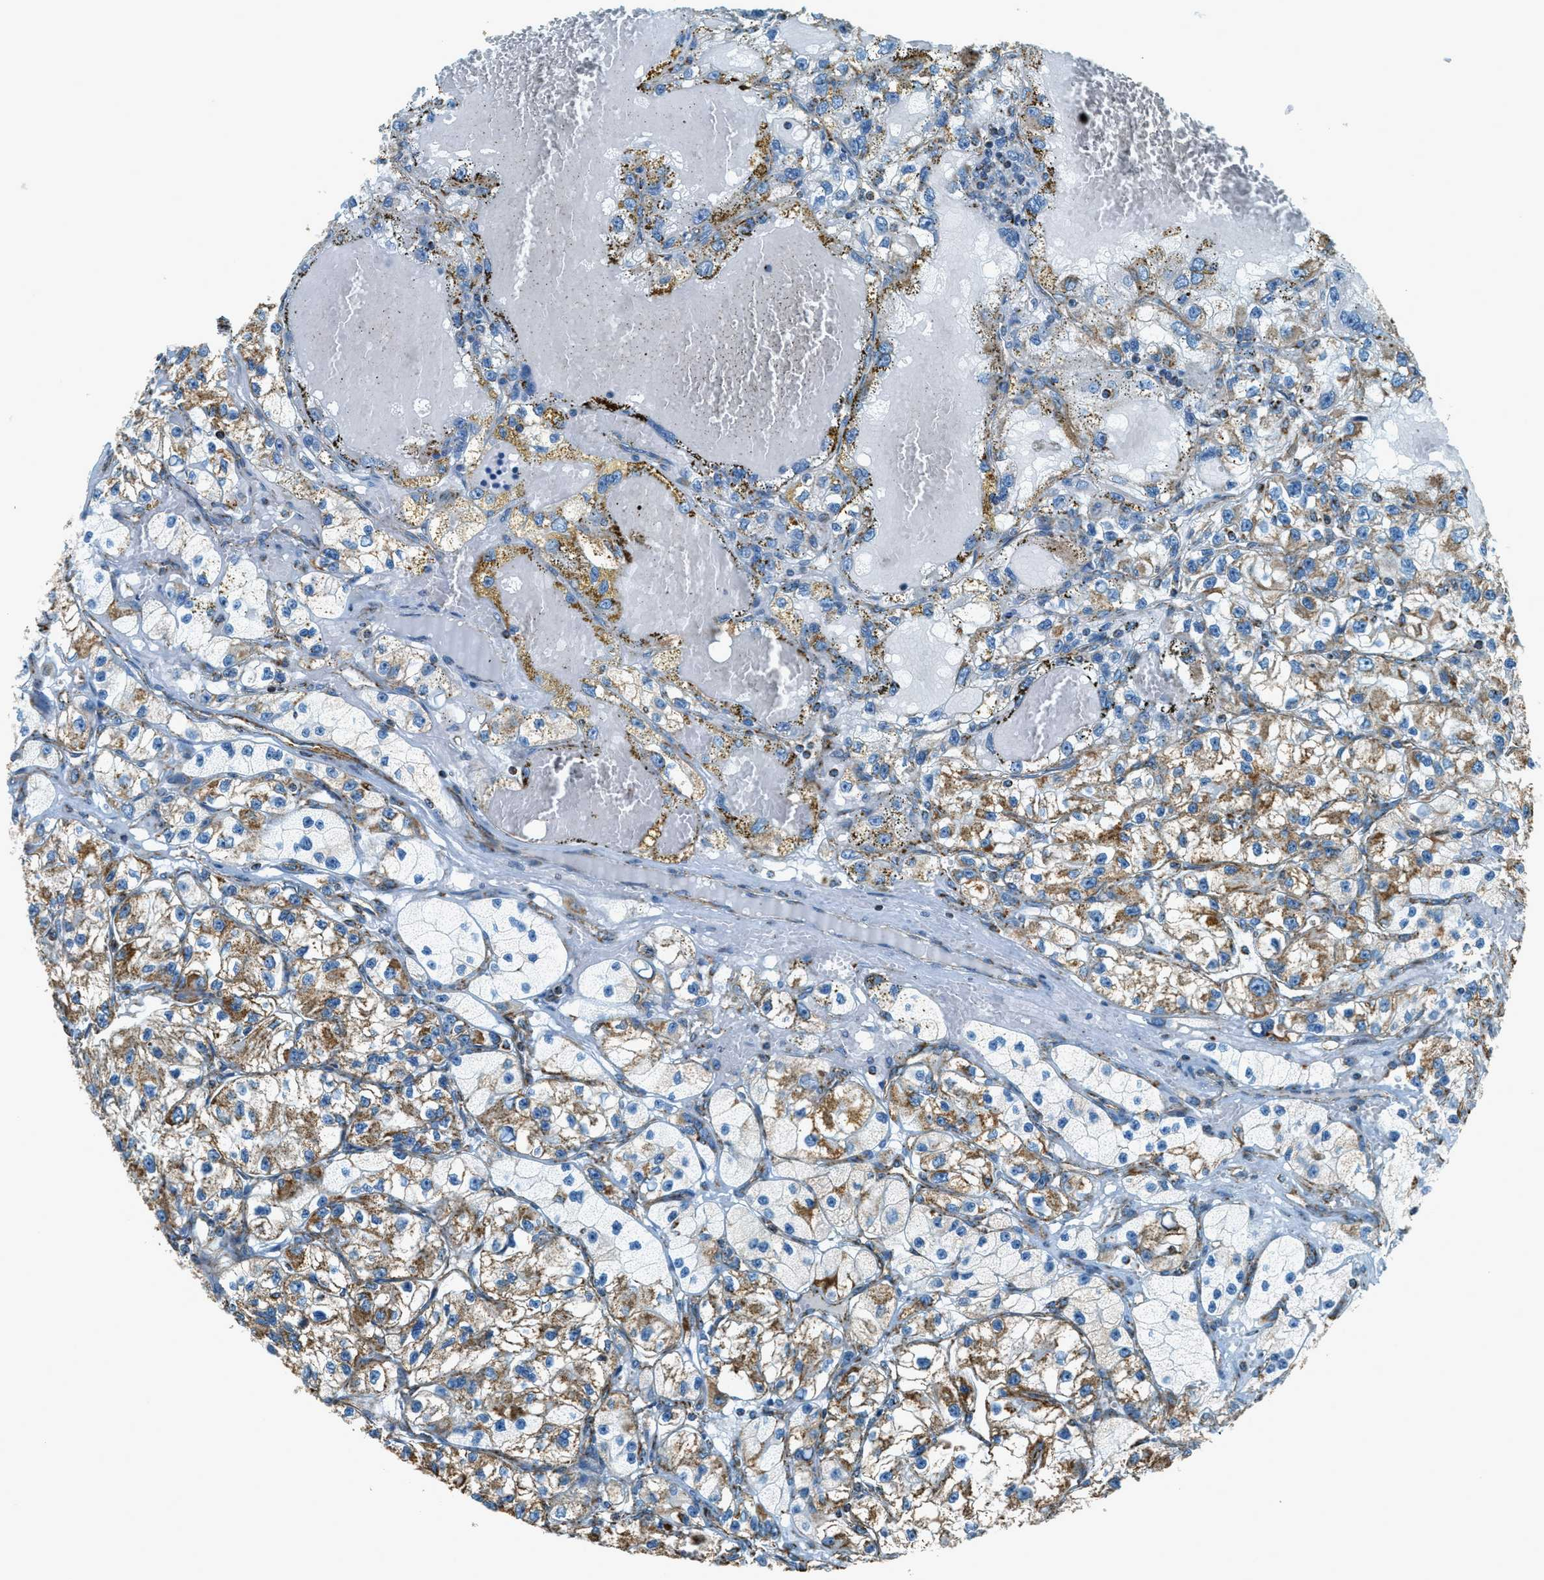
{"staining": {"intensity": "moderate", "quantity": "25%-75%", "location": "cytoplasmic/membranous"}, "tissue": "renal cancer", "cell_type": "Tumor cells", "image_type": "cancer", "snomed": [{"axis": "morphology", "description": "Adenocarcinoma, NOS"}, {"axis": "topography", "description": "Kidney"}], "caption": "Protein positivity by IHC demonstrates moderate cytoplasmic/membranous positivity in approximately 25%-75% of tumor cells in renal cancer.", "gene": "CHST15", "patient": {"sex": "female", "age": 57}}